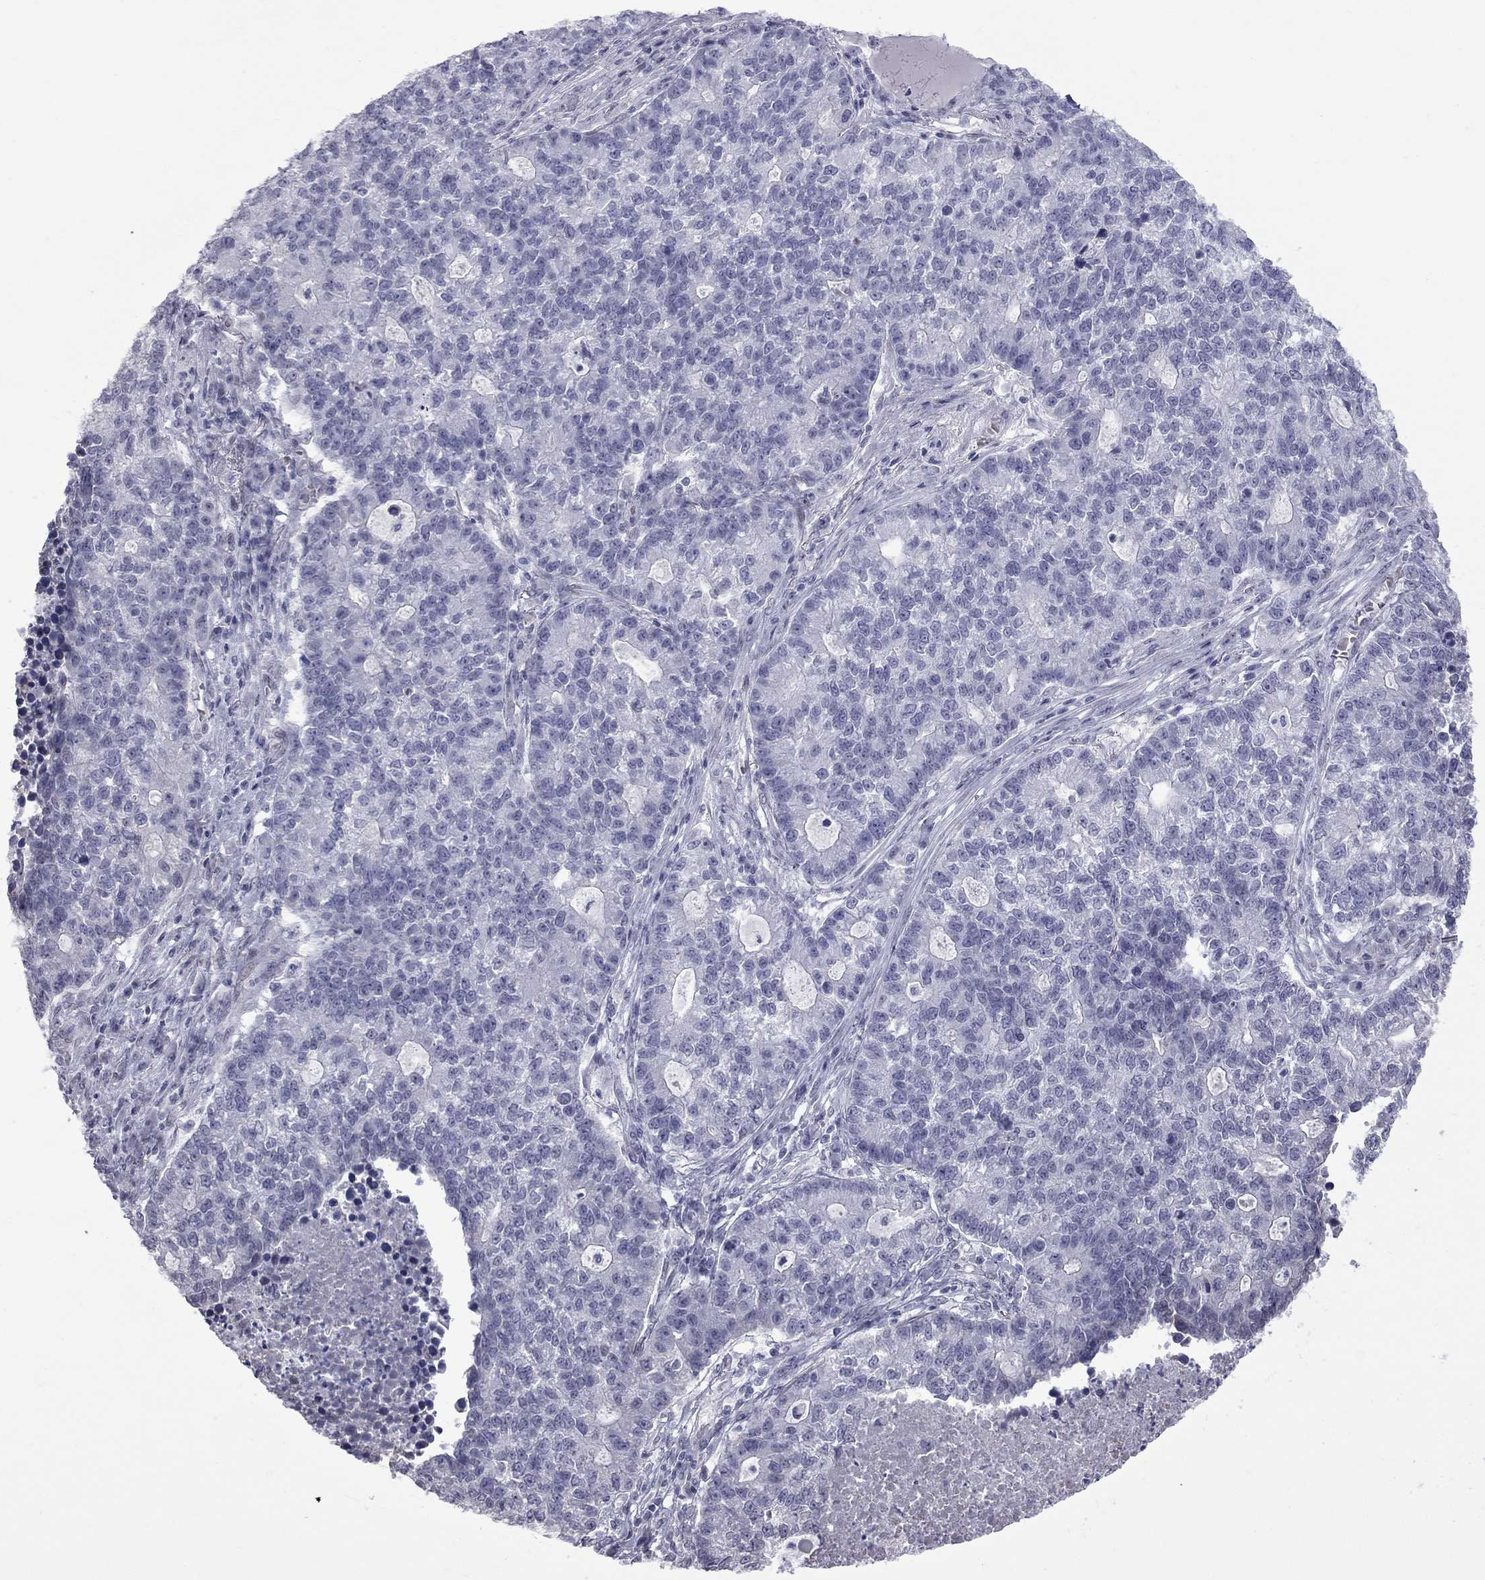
{"staining": {"intensity": "negative", "quantity": "none", "location": "none"}, "tissue": "lung cancer", "cell_type": "Tumor cells", "image_type": "cancer", "snomed": [{"axis": "morphology", "description": "Adenocarcinoma, NOS"}, {"axis": "topography", "description": "Lung"}], "caption": "A high-resolution image shows immunohistochemistry staining of adenocarcinoma (lung), which exhibits no significant positivity in tumor cells. (DAB (3,3'-diaminobenzidine) IHC visualized using brightfield microscopy, high magnification).", "gene": "CLTCL1", "patient": {"sex": "male", "age": 57}}